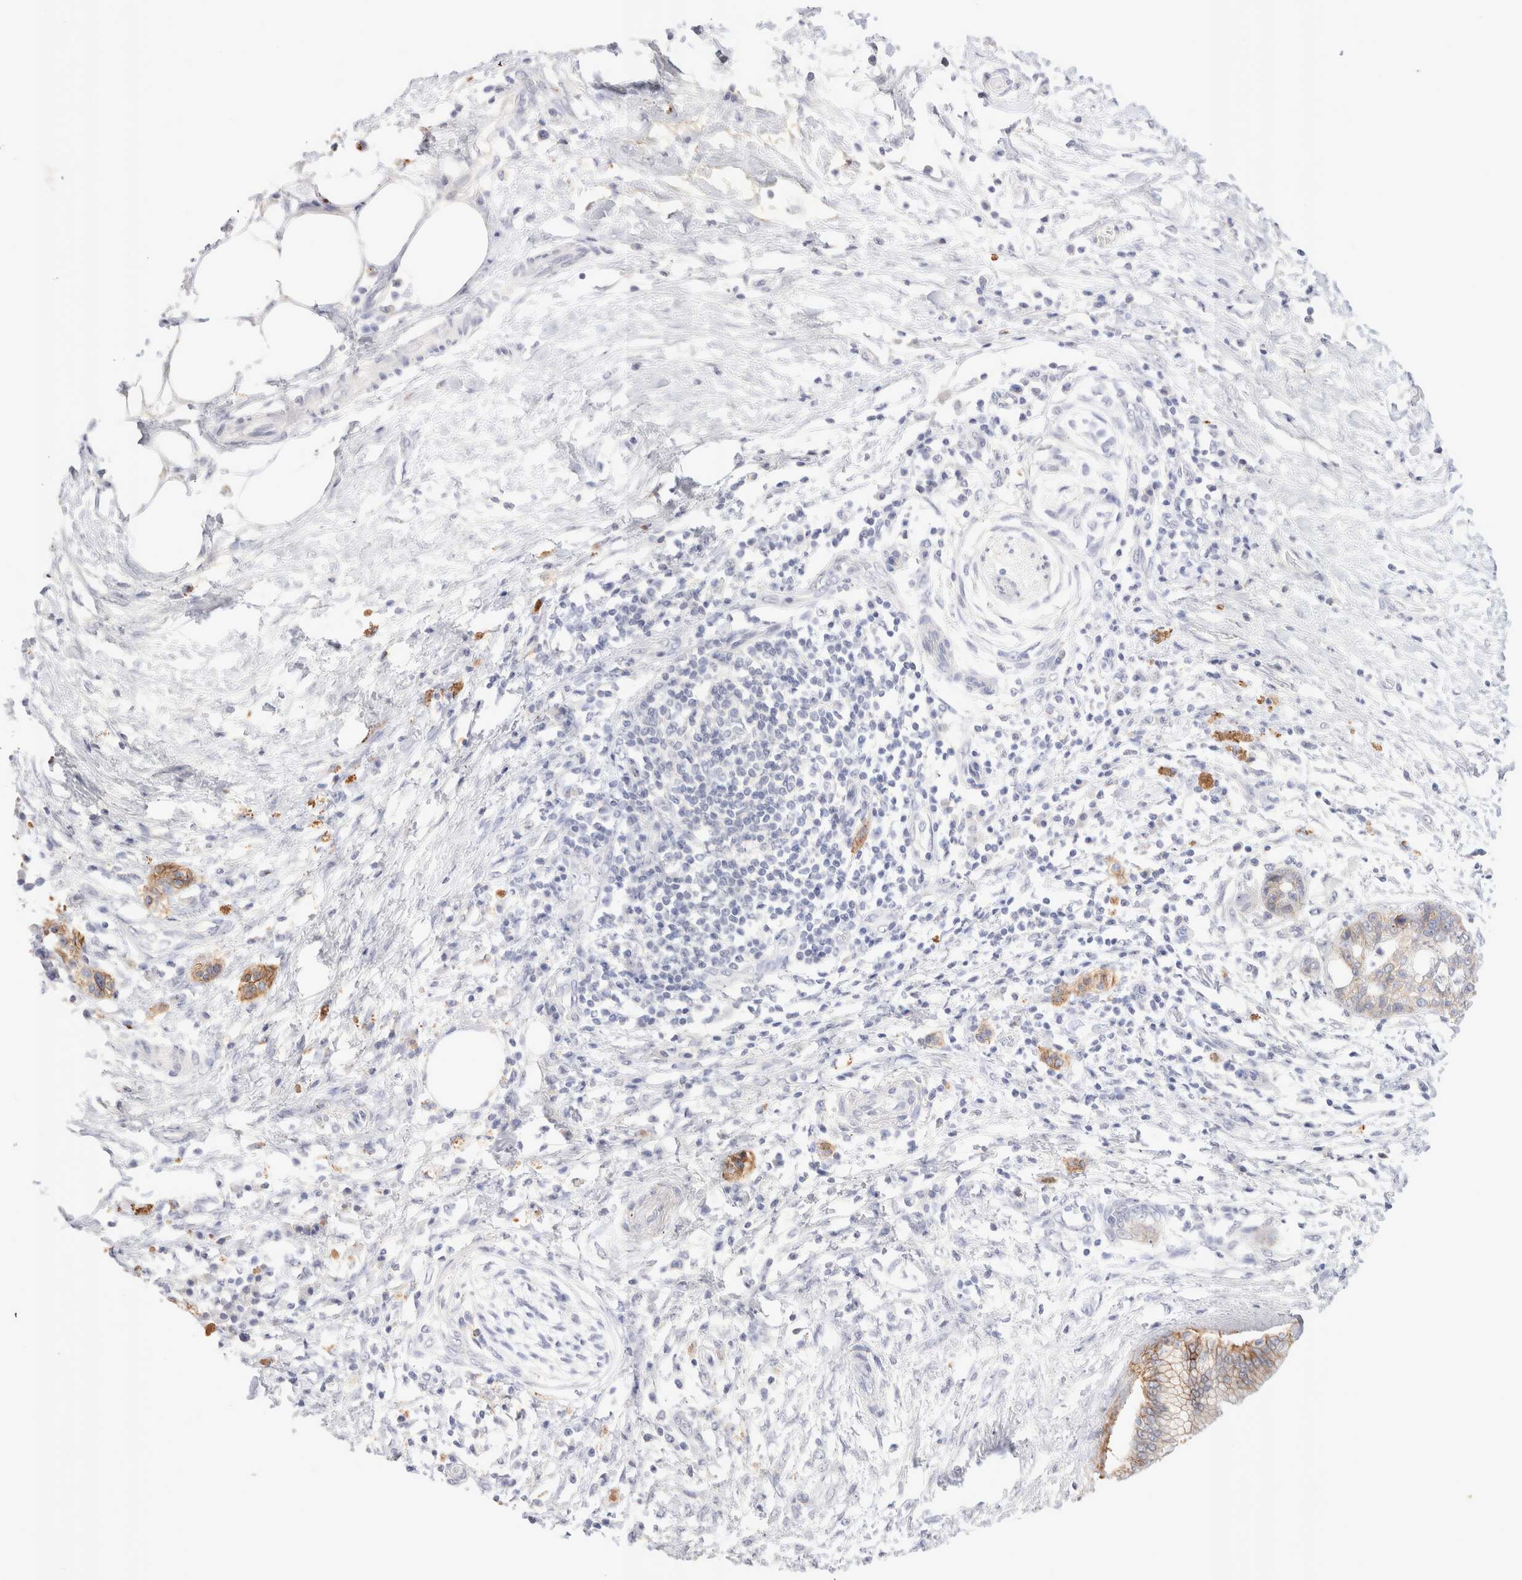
{"staining": {"intensity": "moderate", "quantity": "<25%", "location": "cytoplasmic/membranous"}, "tissue": "pancreatic cancer", "cell_type": "Tumor cells", "image_type": "cancer", "snomed": [{"axis": "morphology", "description": "Adenocarcinoma, NOS"}, {"axis": "topography", "description": "Pancreas"}], "caption": "DAB immunohistochemical staining of pancreatic cancer (adenocarcinoma) displays moderate cytoplasmic/membranous protein positivity in approximately <25% of tumor cells.", "gene": "EPCAM", "patient": {"sex": "female", "age": 78}}